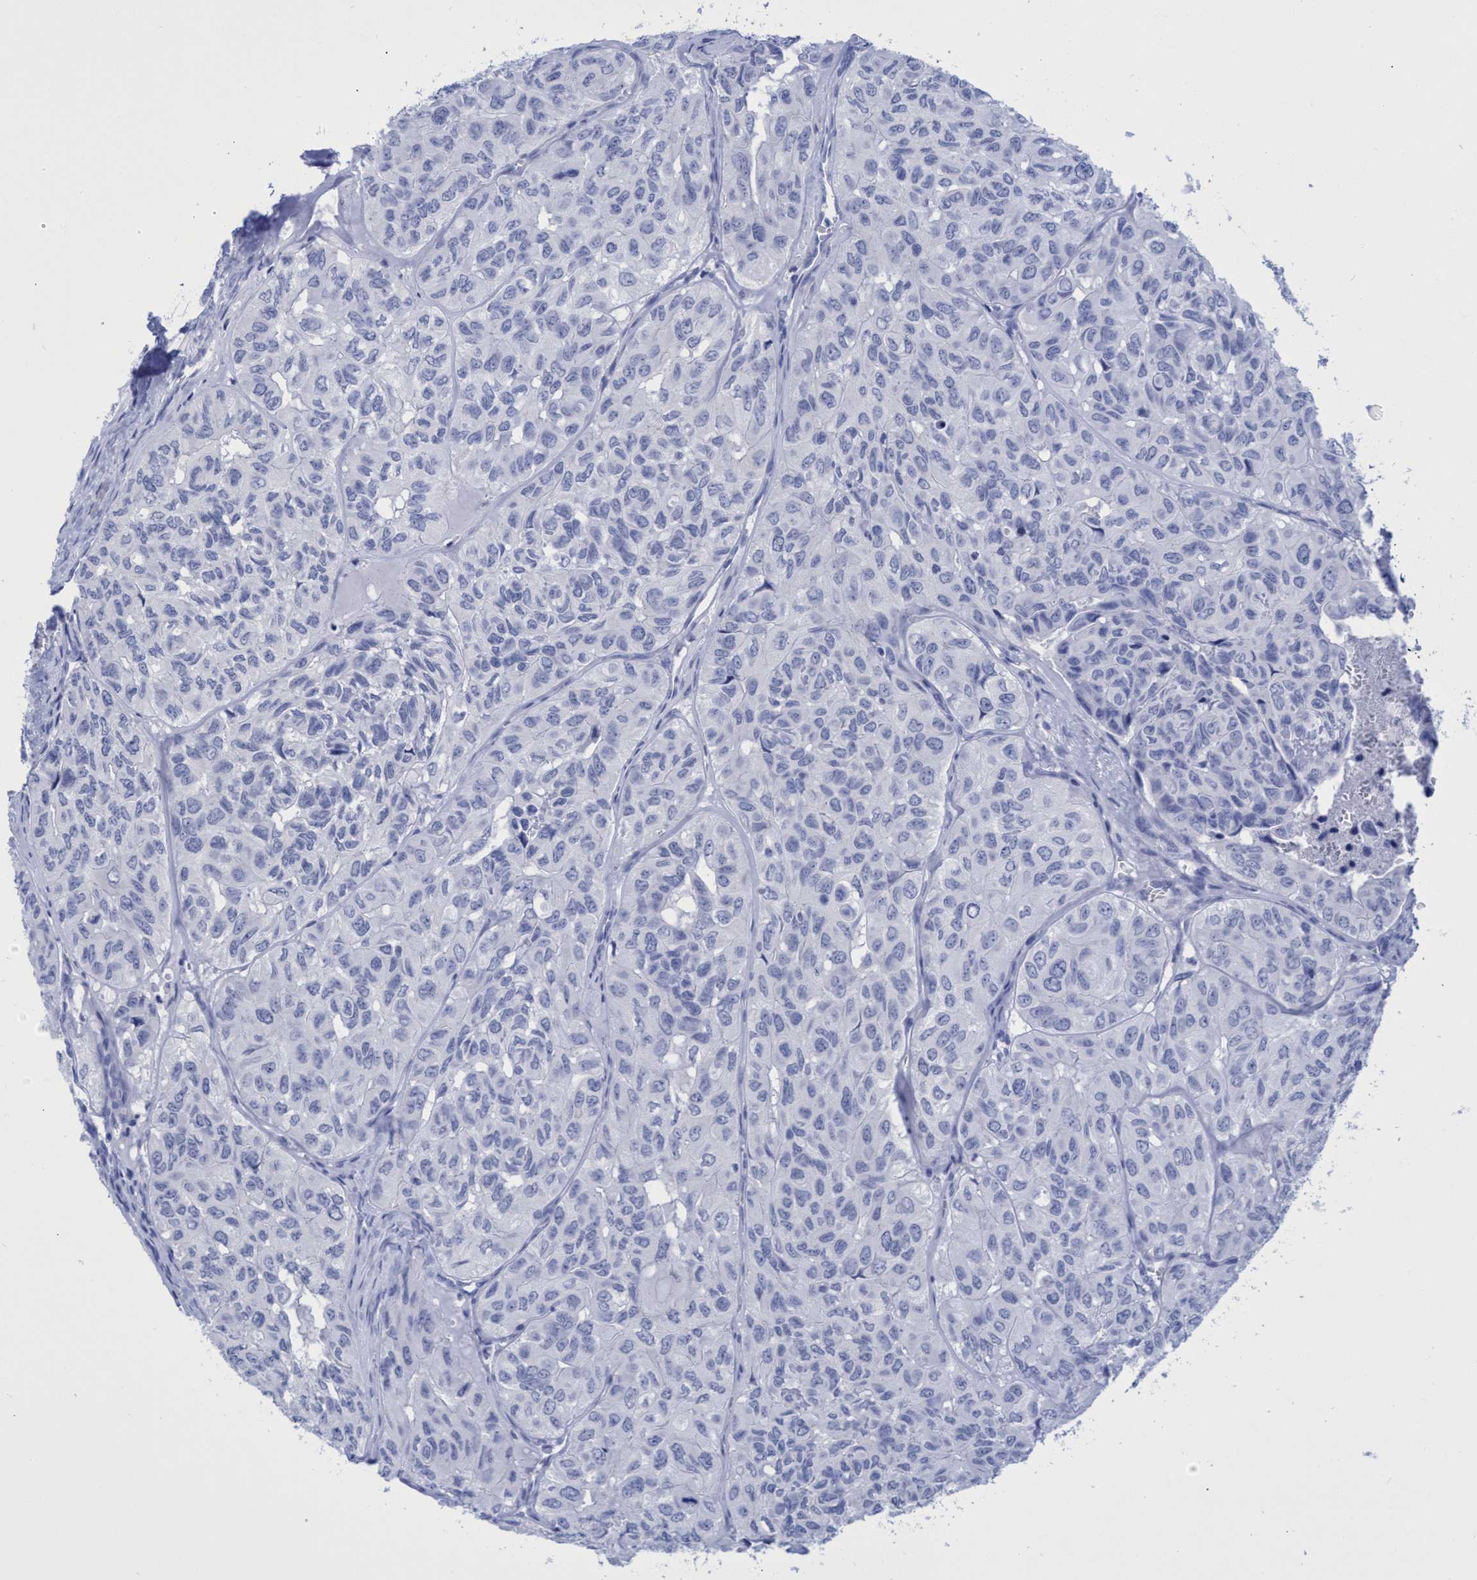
{"staining": {"intensity": "negative", "quantity": "none", "location": "none"}, "tissue": "head and neck cancer", "cell_type": "Tumor cells", "image_type": "cancer", "snomed": [{"axis": "morphology", "description": "Adenocarcinoma, NOS"}, {"axis": "topography", "description": "Salivary gland, NOS"}, {"axis": "topography", "description": "Head-Neck"}], "caption": "This image is of head and neck cancer (adenocarcinoma) stained with immunohistochemistry to label a protein in brown with the nuclei are counter-stained blue. There is no positivity in tumor cells.", "gene": "INSL6", "patient": {"sex": "female", "age": 76}}